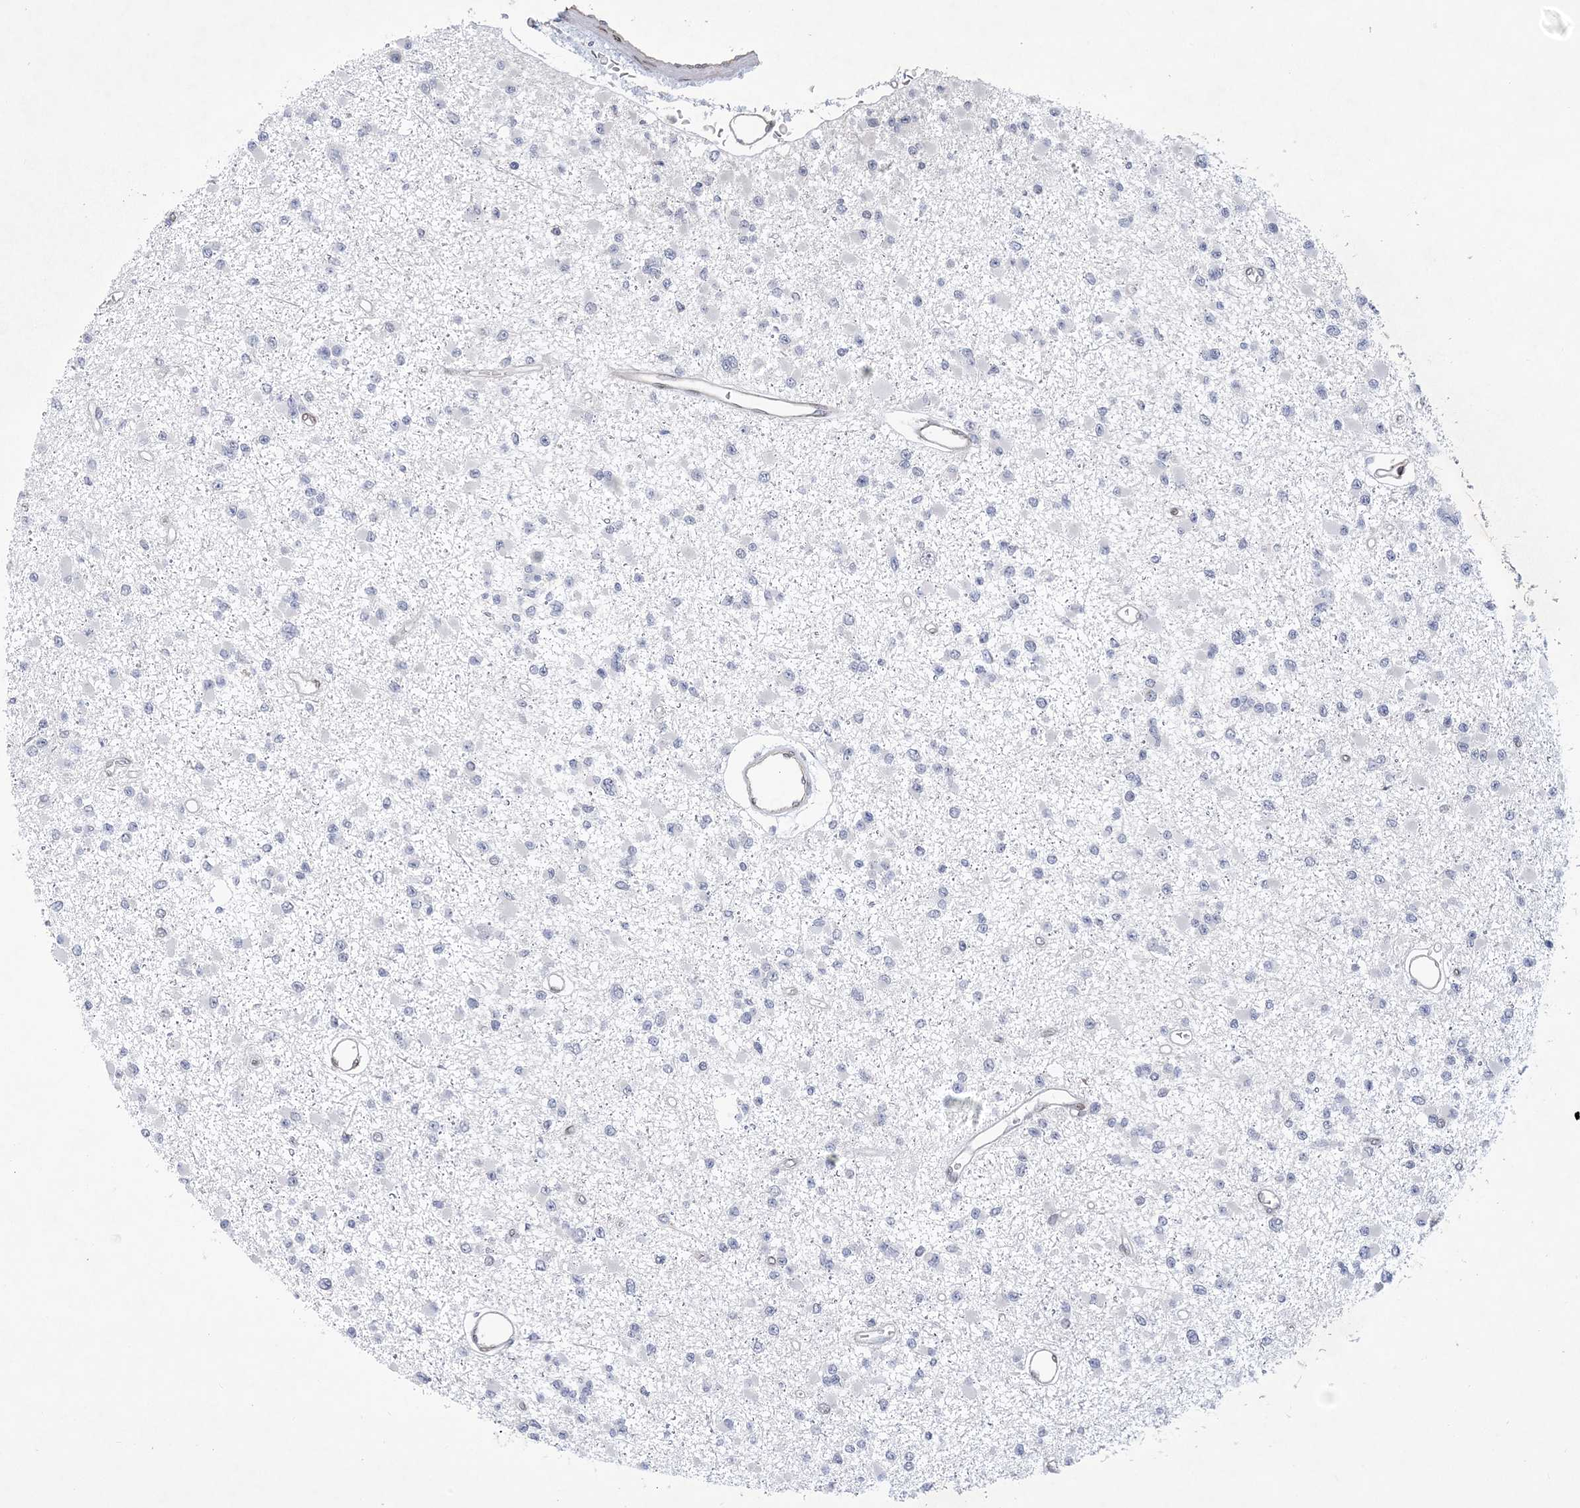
{"staining": {"intensity": "negative", "quantity": "none", "location": "none"}, "tissue": "glioma", "cell_type": "Tumor cells", "image_type": "cancer", "snomed": [{"axis": "morphology", "description": "Glioma, malignant, Low grade"}, {"axis": "topography", "description": "Brain"}], "caption": "The image demonstrates no significant positivity in tumor cells of glioma.", "gene": "HOMEZ", "patient": {"sex": "female", "age": 22}}